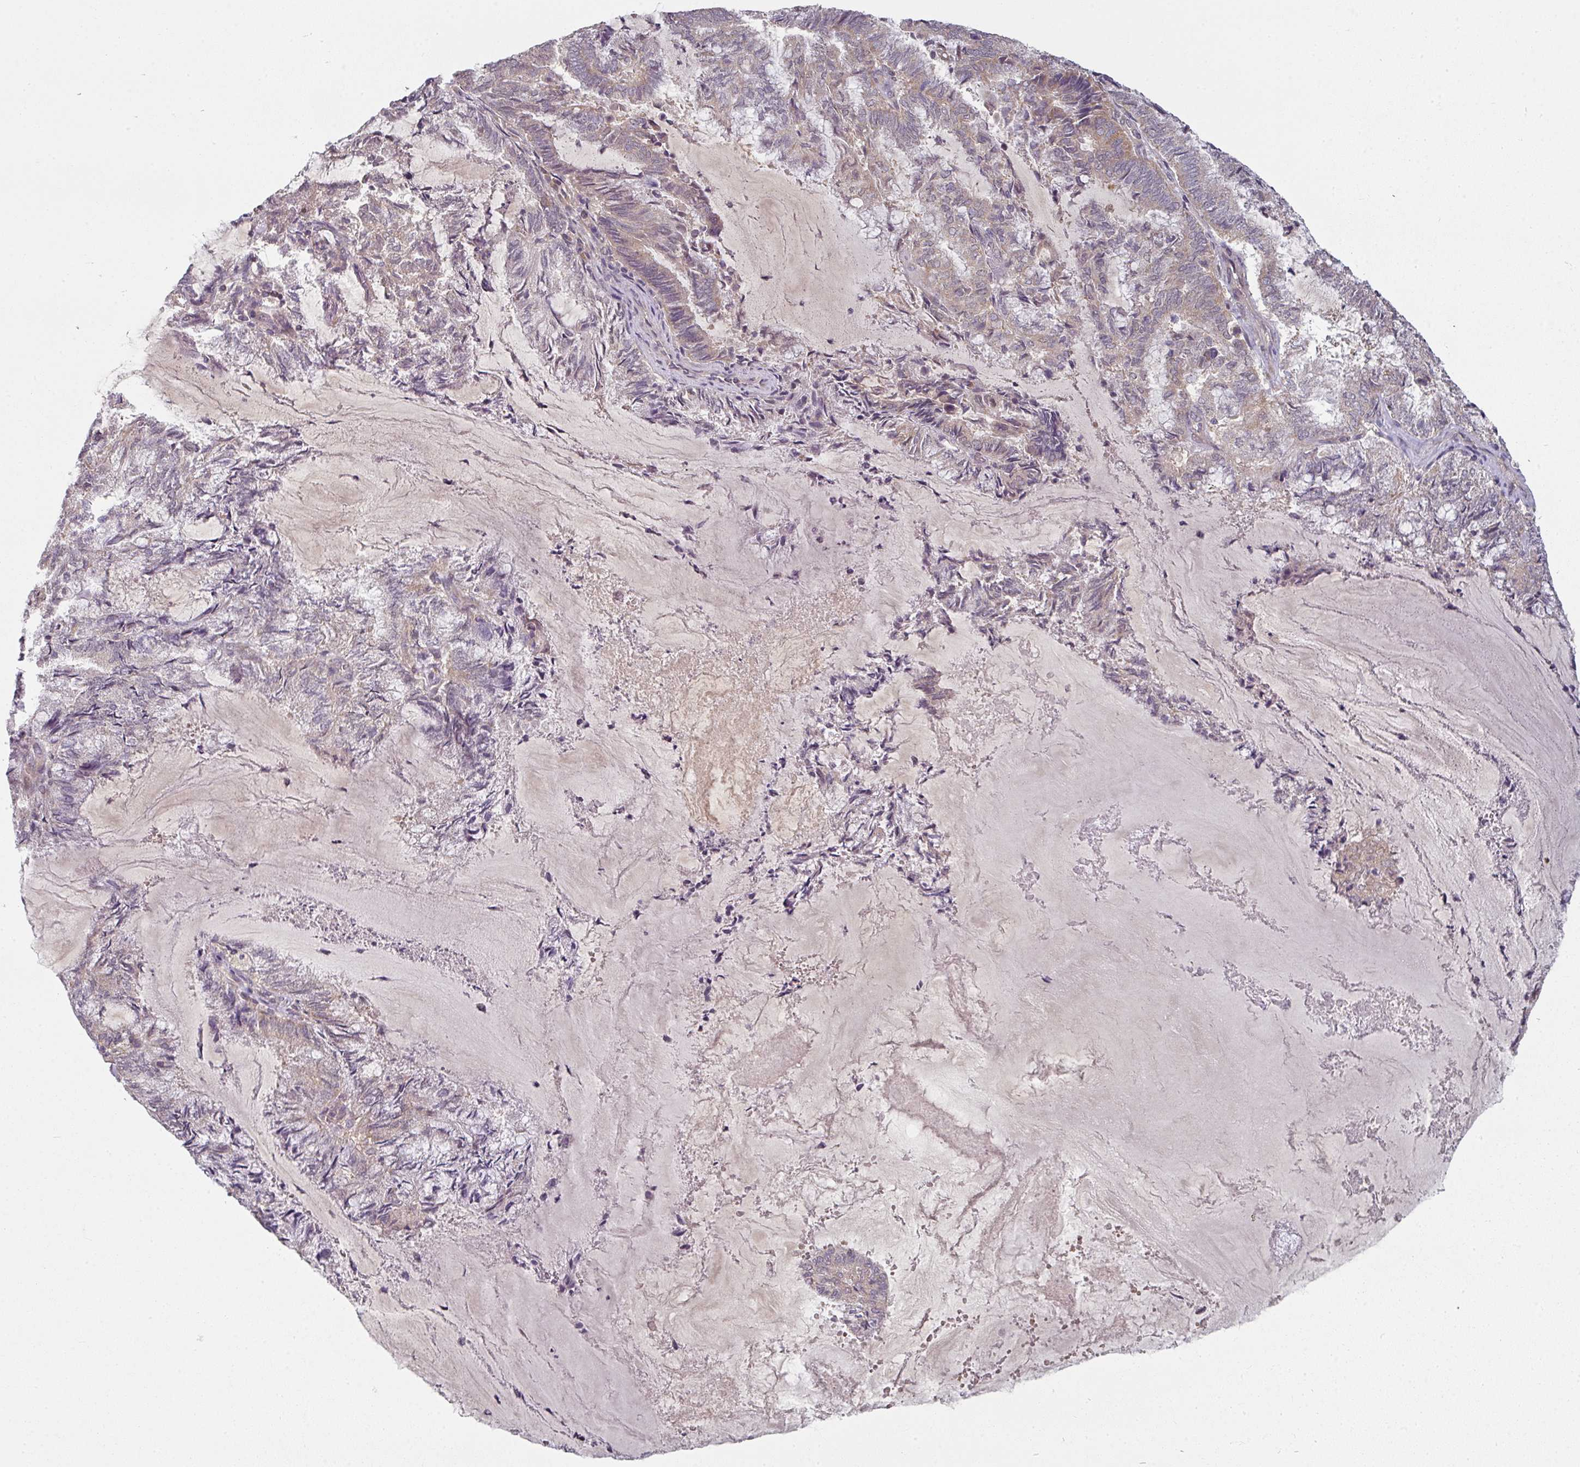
{"staining": {"intensity": "weak", "quantity": "25%-75%", "location": "cytoplasmic/membranous"}, "tissue": "endometrial cancer", "cell_type": "Tumor cells", "image_type": "cancer", "snomed": [{"axis": "morphology", "description": "Adenocarcinoma, NOS"}, {"axis": "topography", "description": "Endometrium"}], "caption": "Immunohistochemistry histopathology image of neoplastic tissue: human endometrial cancer stained using IHC shows low levels of weak protein expression localized specifically in the cytoplasmic/membranous of tumor cells, appearing as a cytoplasmic/membranous brown color.", "gene": "MAP2K2", "patient": {"sex": "female", "age": 80}}